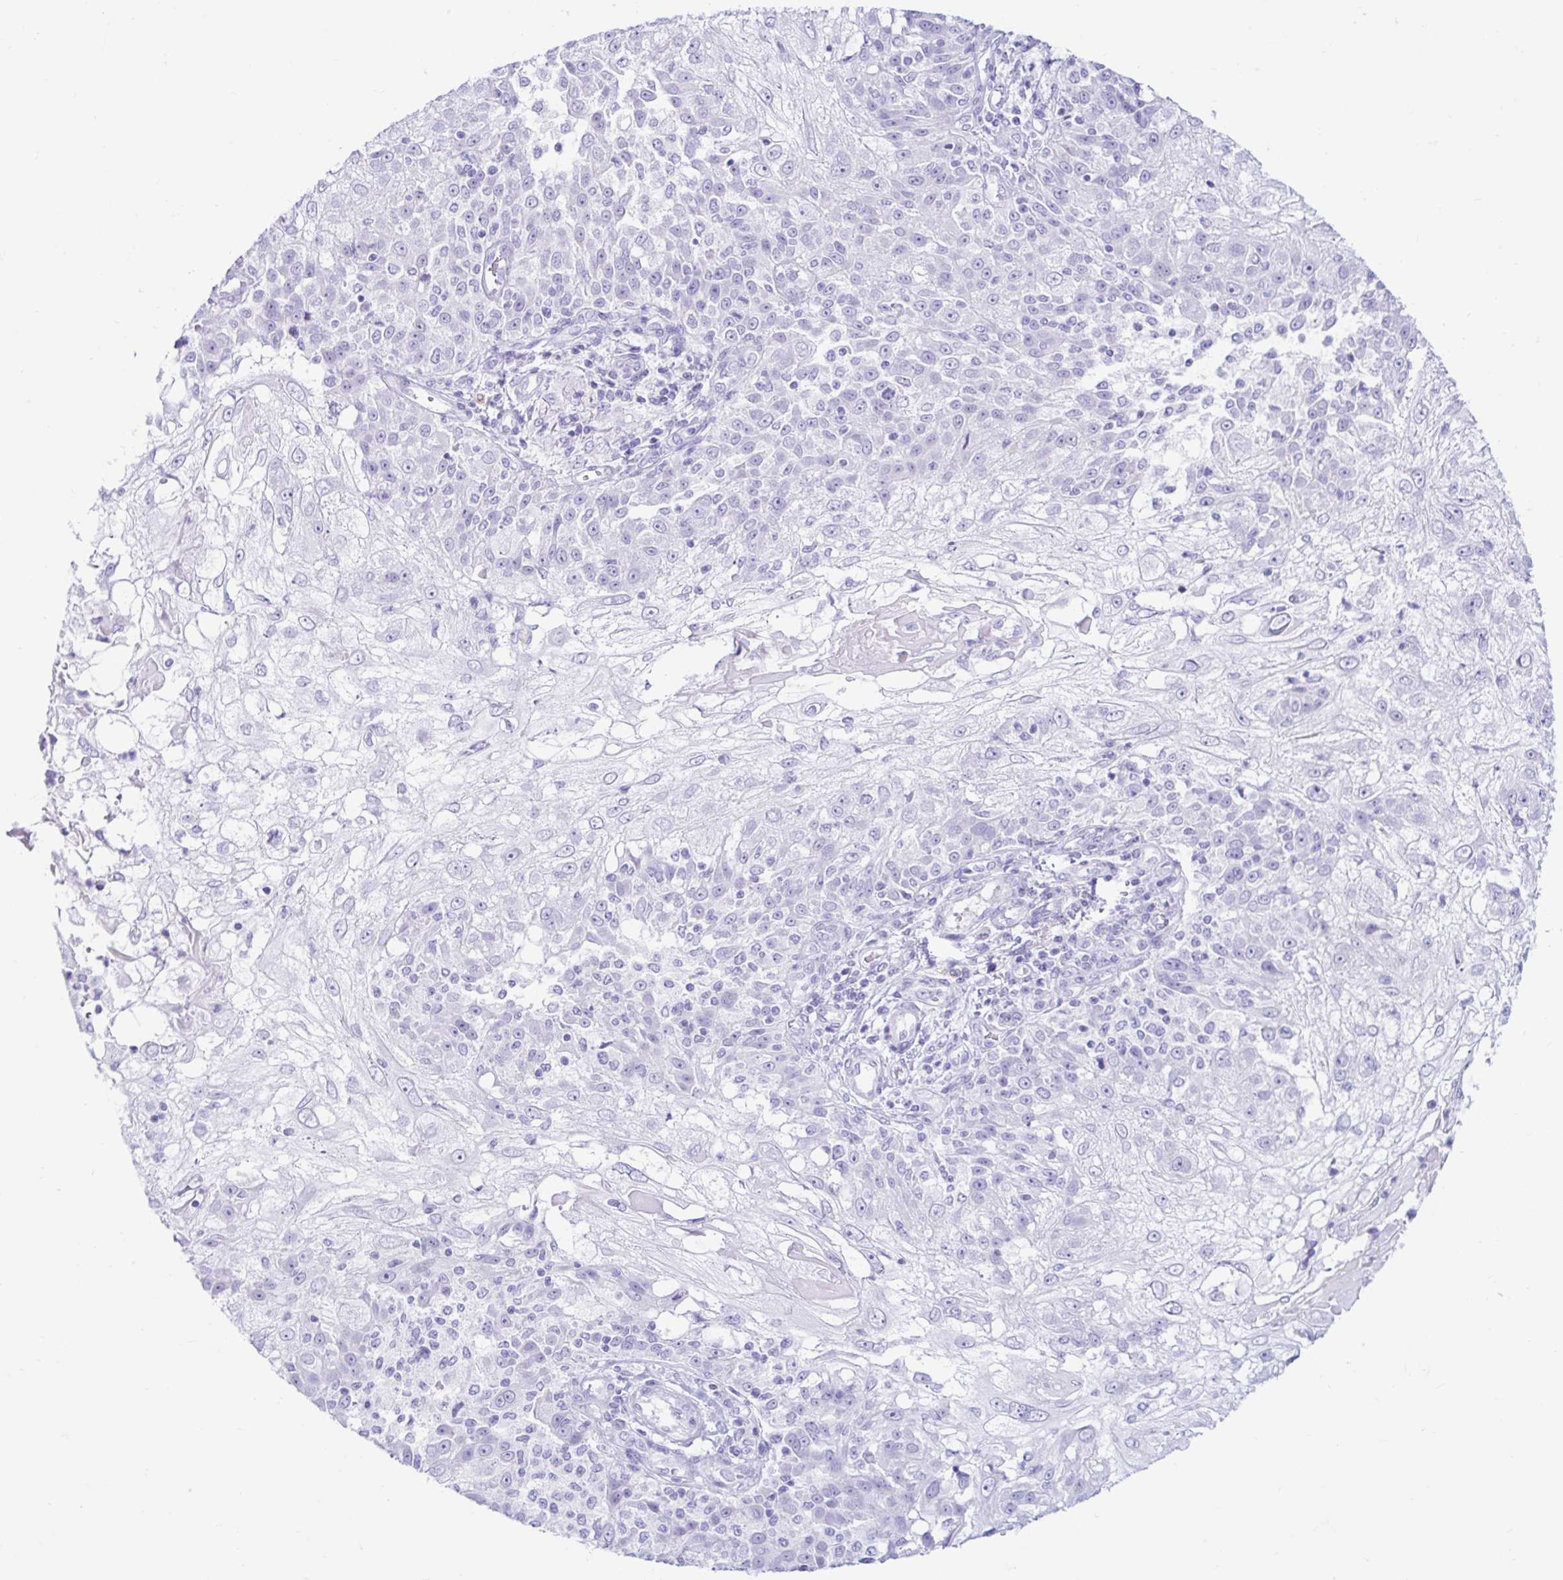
{"staining": {"intensity": "negative", "quantity": "none", "location": "none"}, "tissue": "skin cancer", "cell_type": "Tumor cells", "image_type": "cancer", "snomed": [{"axis": "morphology", "description": "Normal tissue, NOS"}, {"axis": "morphology", "description": "Squamous cell carcinoma, NOS"}, {"axis": "topography", "description": "Skin"}], "caption": "Tumor cells are negative for brown protein staining in skin cancer (squamous cell carcinoma).", "gene": "BEST1", "patient": {"sex": "female", "age": 83}}